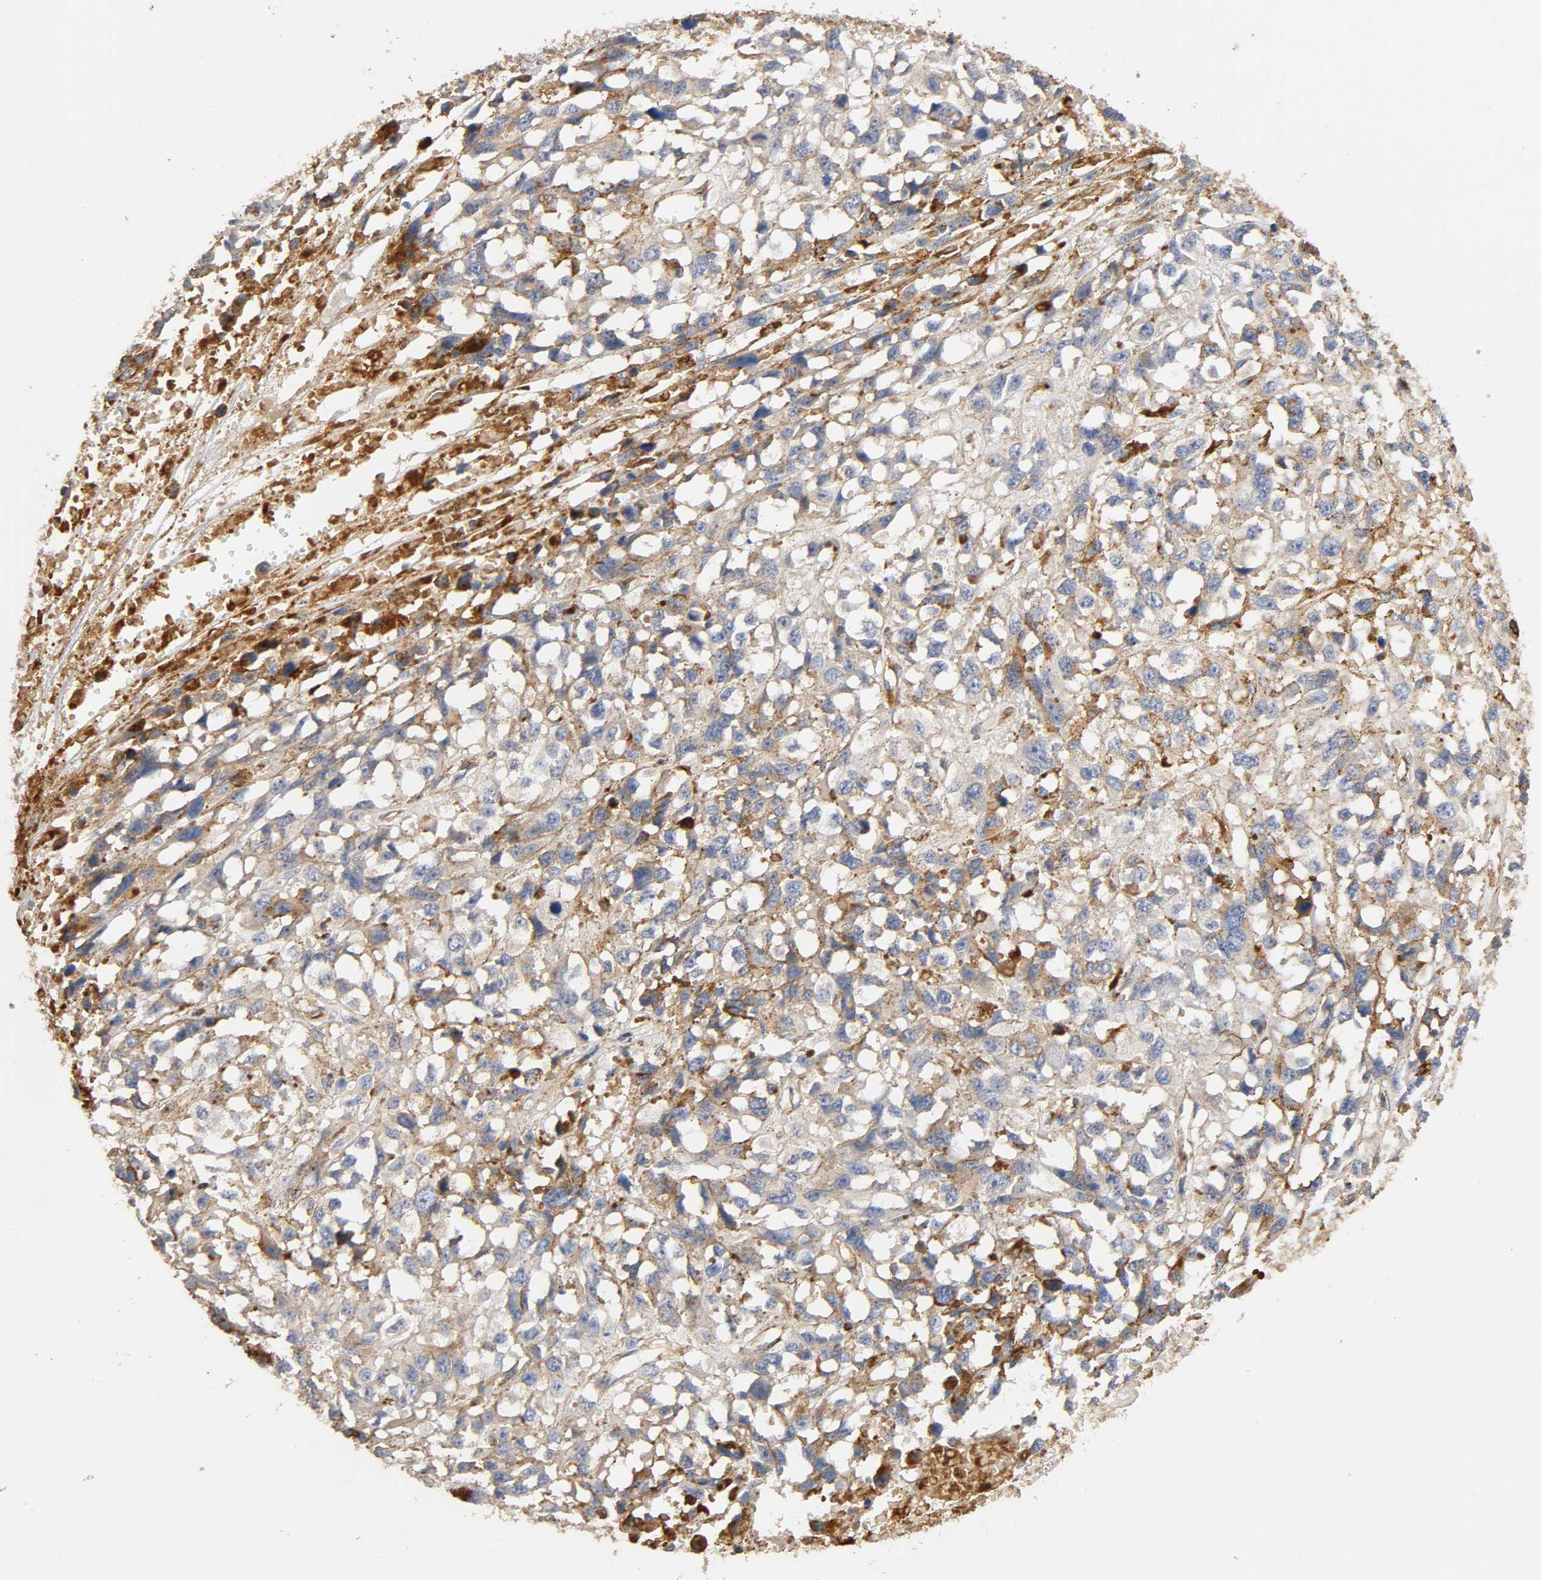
{"staining": {"intensity": "moderate", "quantity": "25%-75%", "location": "cytoplasmic/membranous"}, "tissue": "melanoma", "cell_type": "Tumor cells", "image_type": "cancer", "snomed": [{"axis": "morphology", "description": "Malignant melanoma, Metastatic site"}, {"axis": "topography", "description": "Lymph node"}], "caption": "Human malignant melanoma (metastatic site) stained with a brown dye reveals moderate cytoplasmic/membranous positive expression in approximately 25%-75% of tumor cells.", "gene": "IFITM3", "patient": {"sex": "male", "age": 59}}